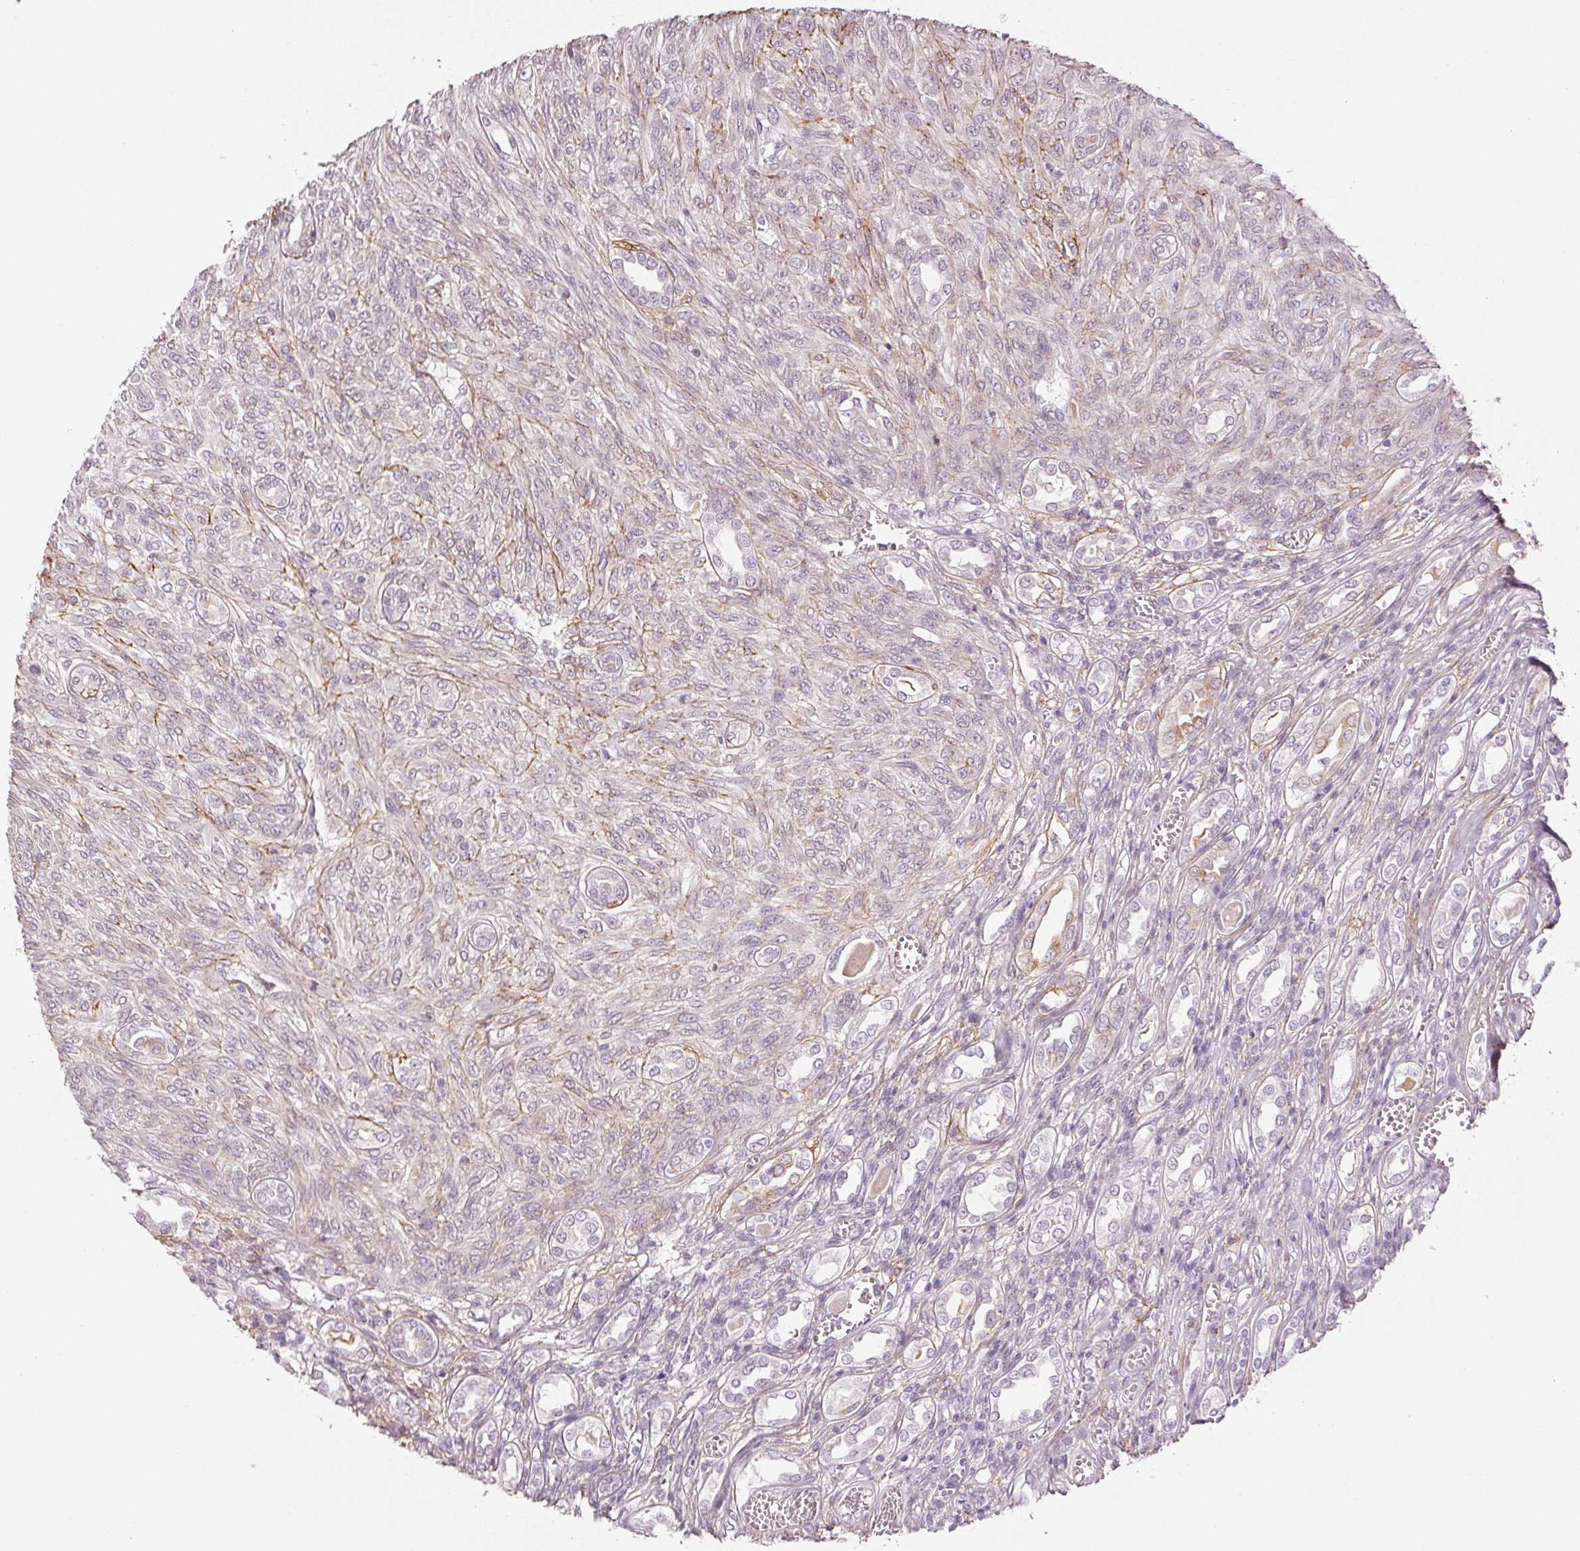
{"staining": {"intensity": "negative", "quantity": "none", "location": "none"}, "tissue": "renal cancer", "cell_type": "Tumor cells", "image_type": "cancer", "snomed": [{"axis": "morphology", "description": "Adenocarcinoma, NOS"}, {"axis": "topography", "description": "Kidney"}], "caption": "The micrograph displays no significant expression in tumor cells of renal cancer (adenocarcinoma). The staining was performed using DAB (3,3'-diaminobenzidine) to visualize the protein expression in brown, while the nuclei were stained in blue with hematoxylin (Magnification: 20x).", "gene": "FBN1", "patient": {"sex": "male", "age": 58}}